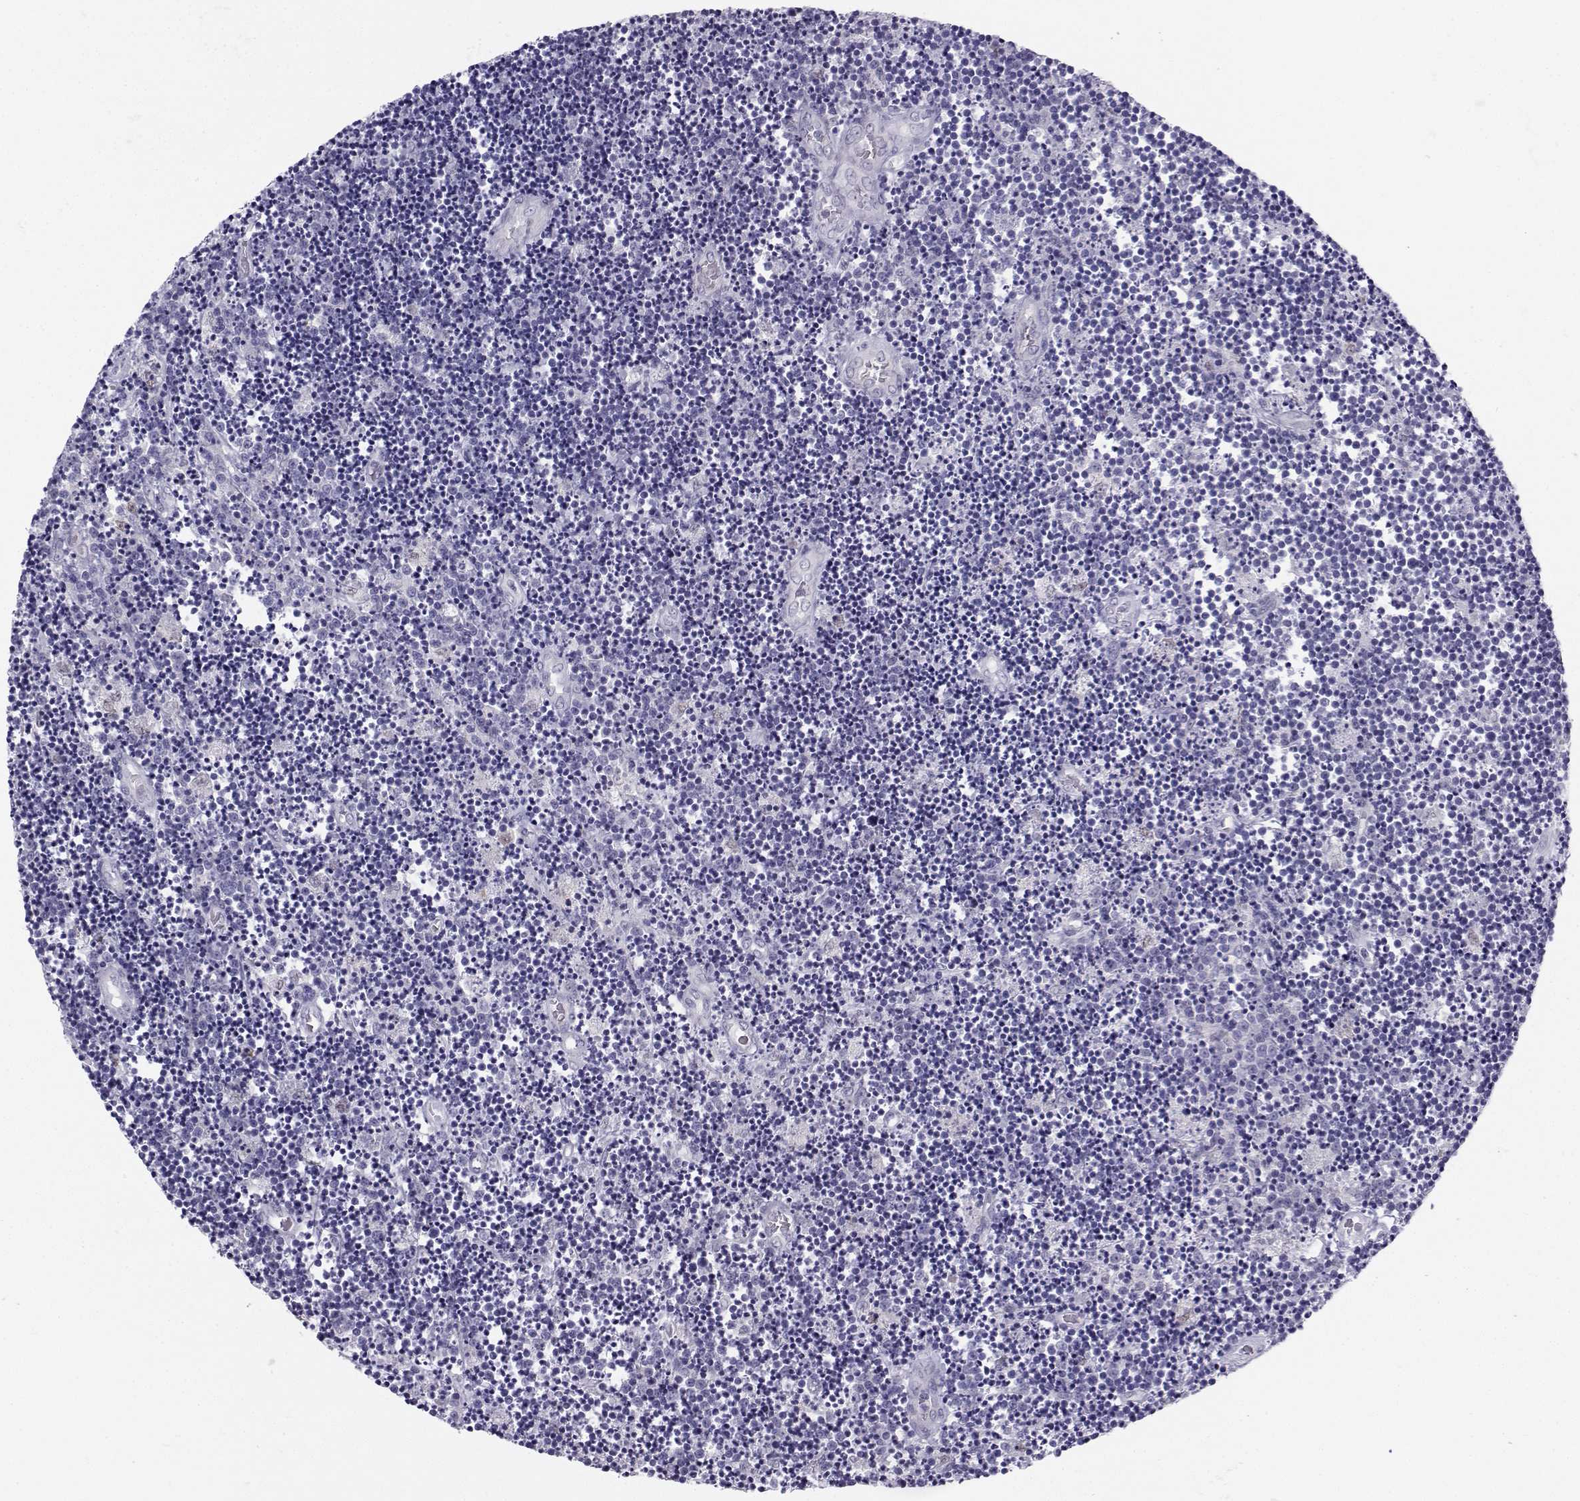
{"staining": {"intensity": "negative", "quantity": "none", "location": "none"}, "tissue": "lymphoma", "cell_type": "Tumor cells", "image_type": "cancer", "snomed": [{"axis": "morphology", "description": "Malignant lymphoma, non-Hodgkin's type, Low grade"}, {"axis": "topography", "description": "Brain"}], "caption": "Tumor cells are negative for brown protein staining in lymphoma.", "gene": "DCLK3", "patient": {"sex": "female", "age": 66}}